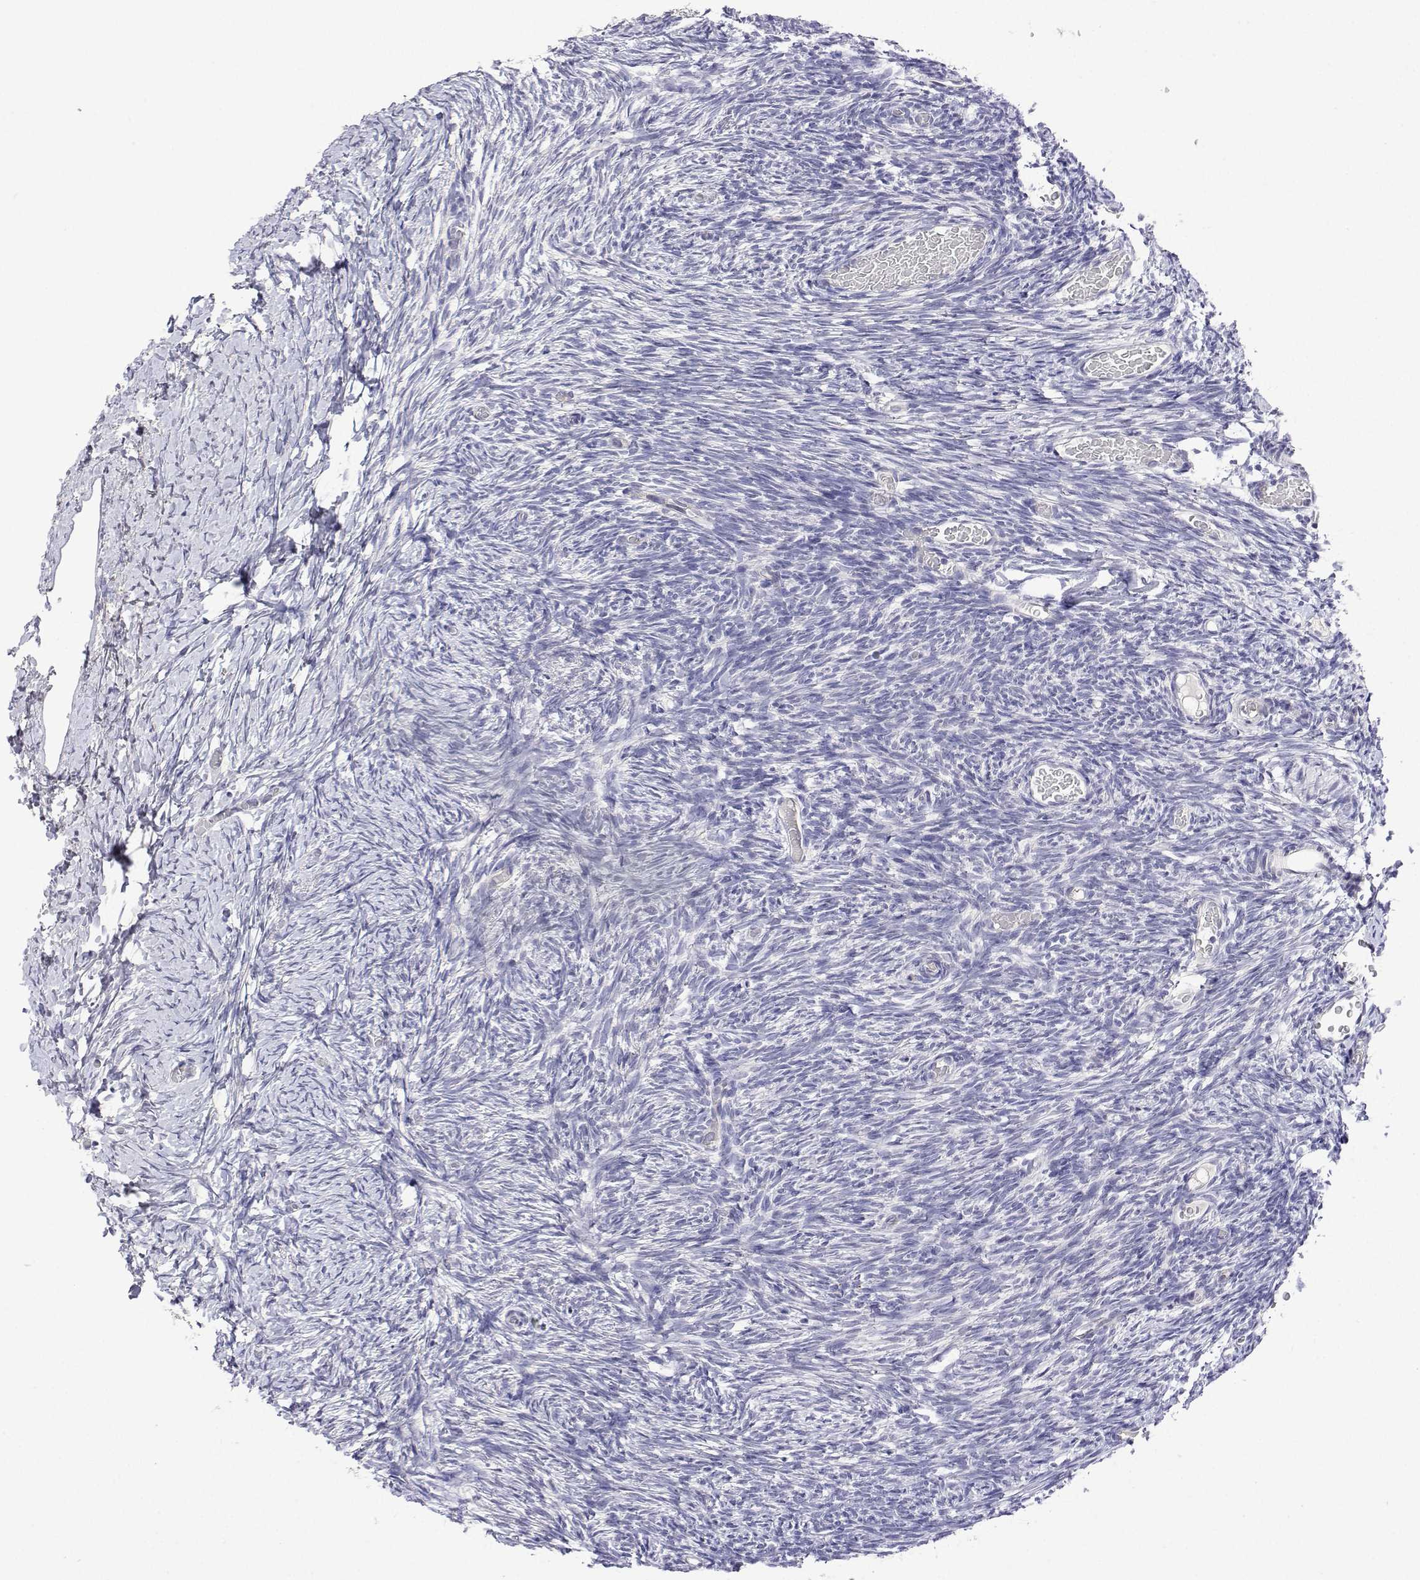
{"staining": {"intensity": "negative", "quantity": "none", "location": "none"}, "tissue": "ovary", "cell_type": "Follicle cells", "image_type": "normal", "snomed": [{"axis": "morphology", "description": "Normal tissue, NOS"}, {"axis": "topography", "description": "Ovary"}], "caption": "Immunohistochemistry of unremarkable ovary demonstrates no positivity in follicle cells.", "gene": "PLCB1", "patient": {"sex": "female", "age": 39}}